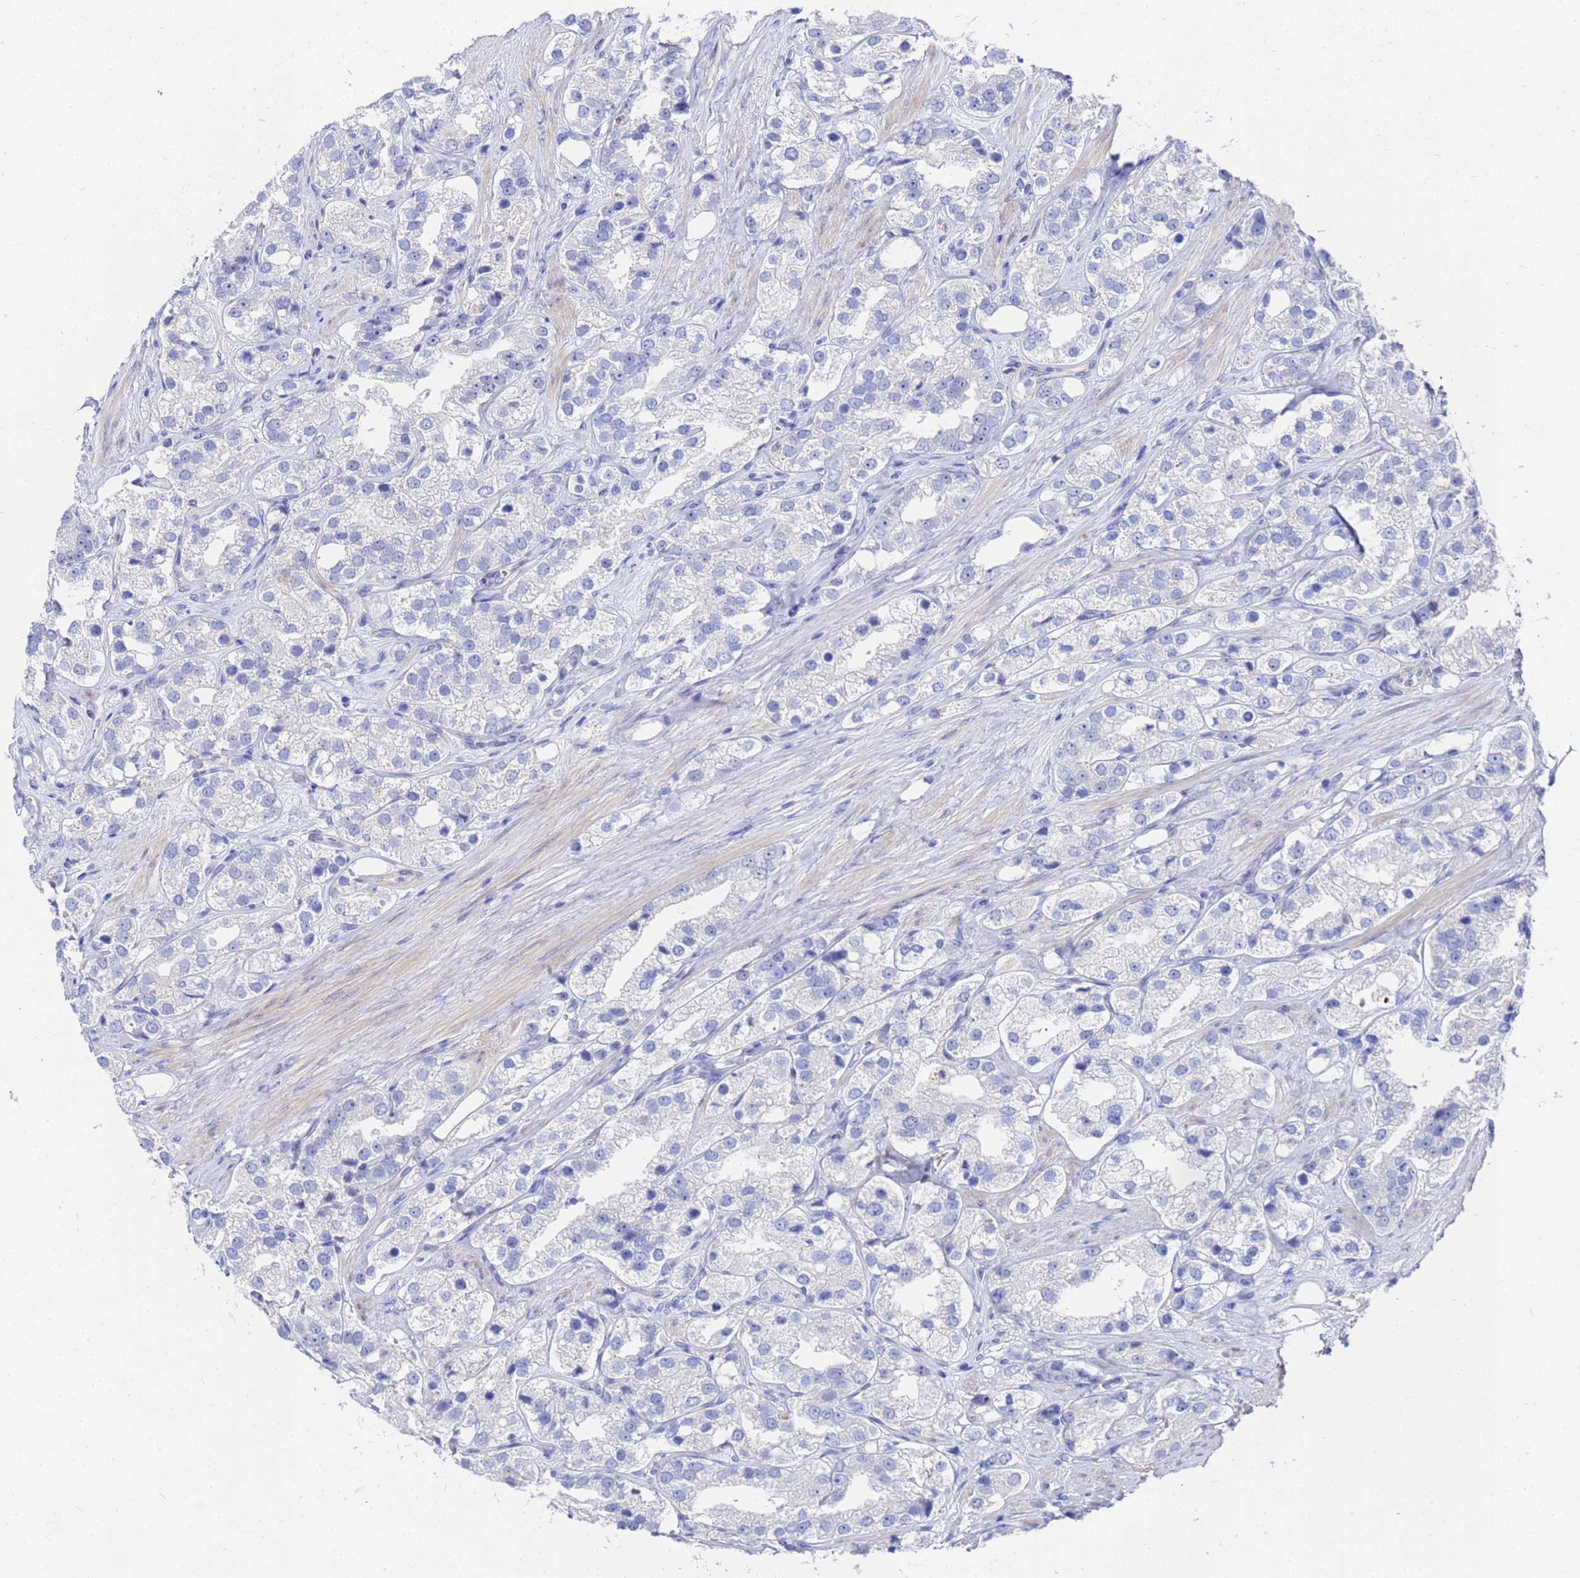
{"staining": {"intensity": "negative", "quantity": "none", "location": "none"}, "tissue": "prostate cancer", "cell_type": "Tumor cells", "image_type": "cancer", "snomed": [{"axis": "morphology", "description": "Adenocarcinoma, NOS"}, {"axis": "topography", "description": "Prostate"}], "caption": "Immunohistochemistry (IHC) of human prostate cancer exhibits no staining in tumor cells.", "gene": "ZNF26", "patient": {"sex": "male", "age": 79}}